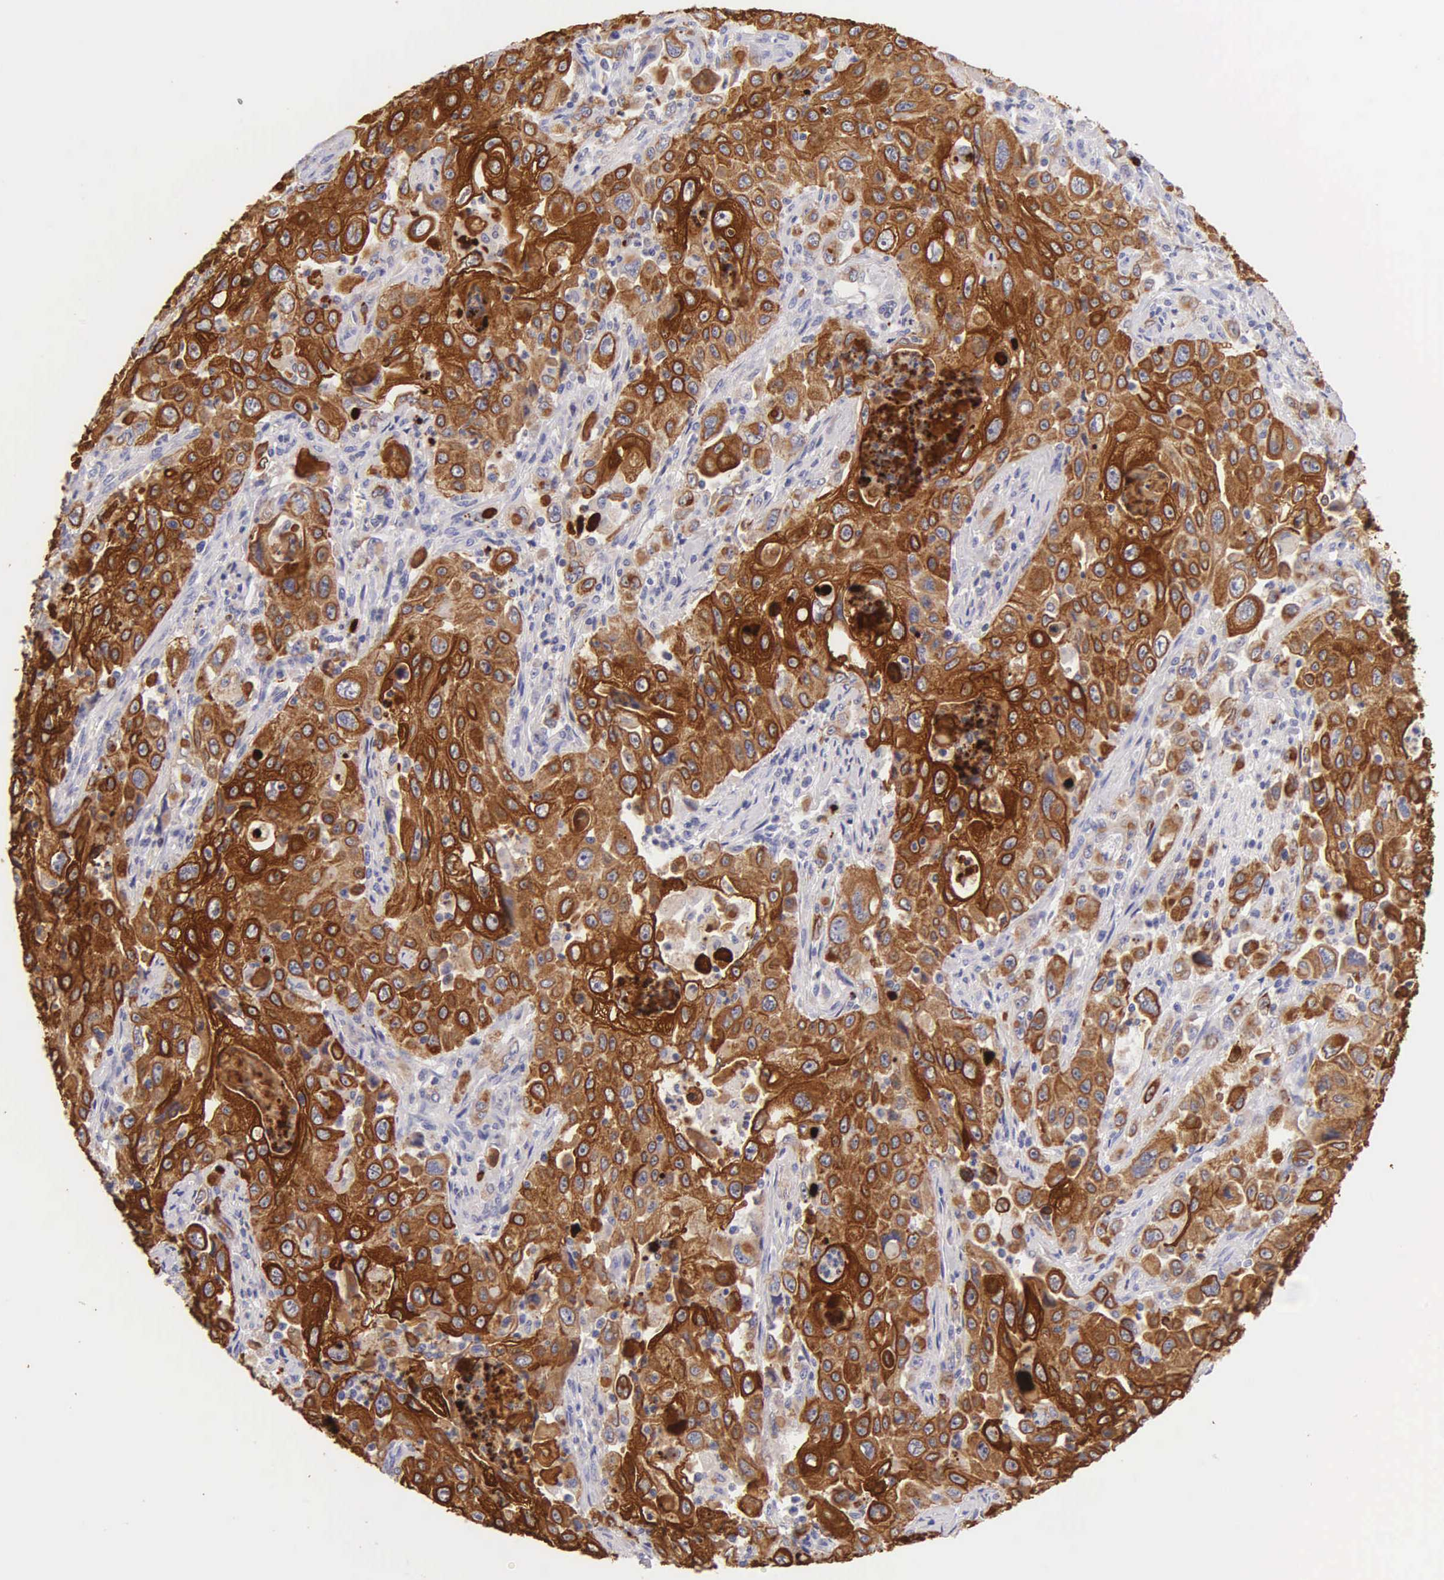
{"staining": {"intensity": "moderate", "quantity": ">75%", "location": "cytoplasmic/membranous"}, "tissue": "pancreatic cancer", "cell_type": "Tumor cells", "image_type": "cancer", "snomed": [{"axis": "morphology", "description": "Adenocarcinoma, NOS"}, {"axis": "topography", "description": "Pancreas"}], "caption": "IHC micrograph of human pancreatic cancer stained for a protein (brown), which exhibits medium levels of moderate cytoplasmic/membranous staining in approximately >75% of tumor cells.", "gene": "KRT17", "patient": {"sex": "male", "age": 70}}